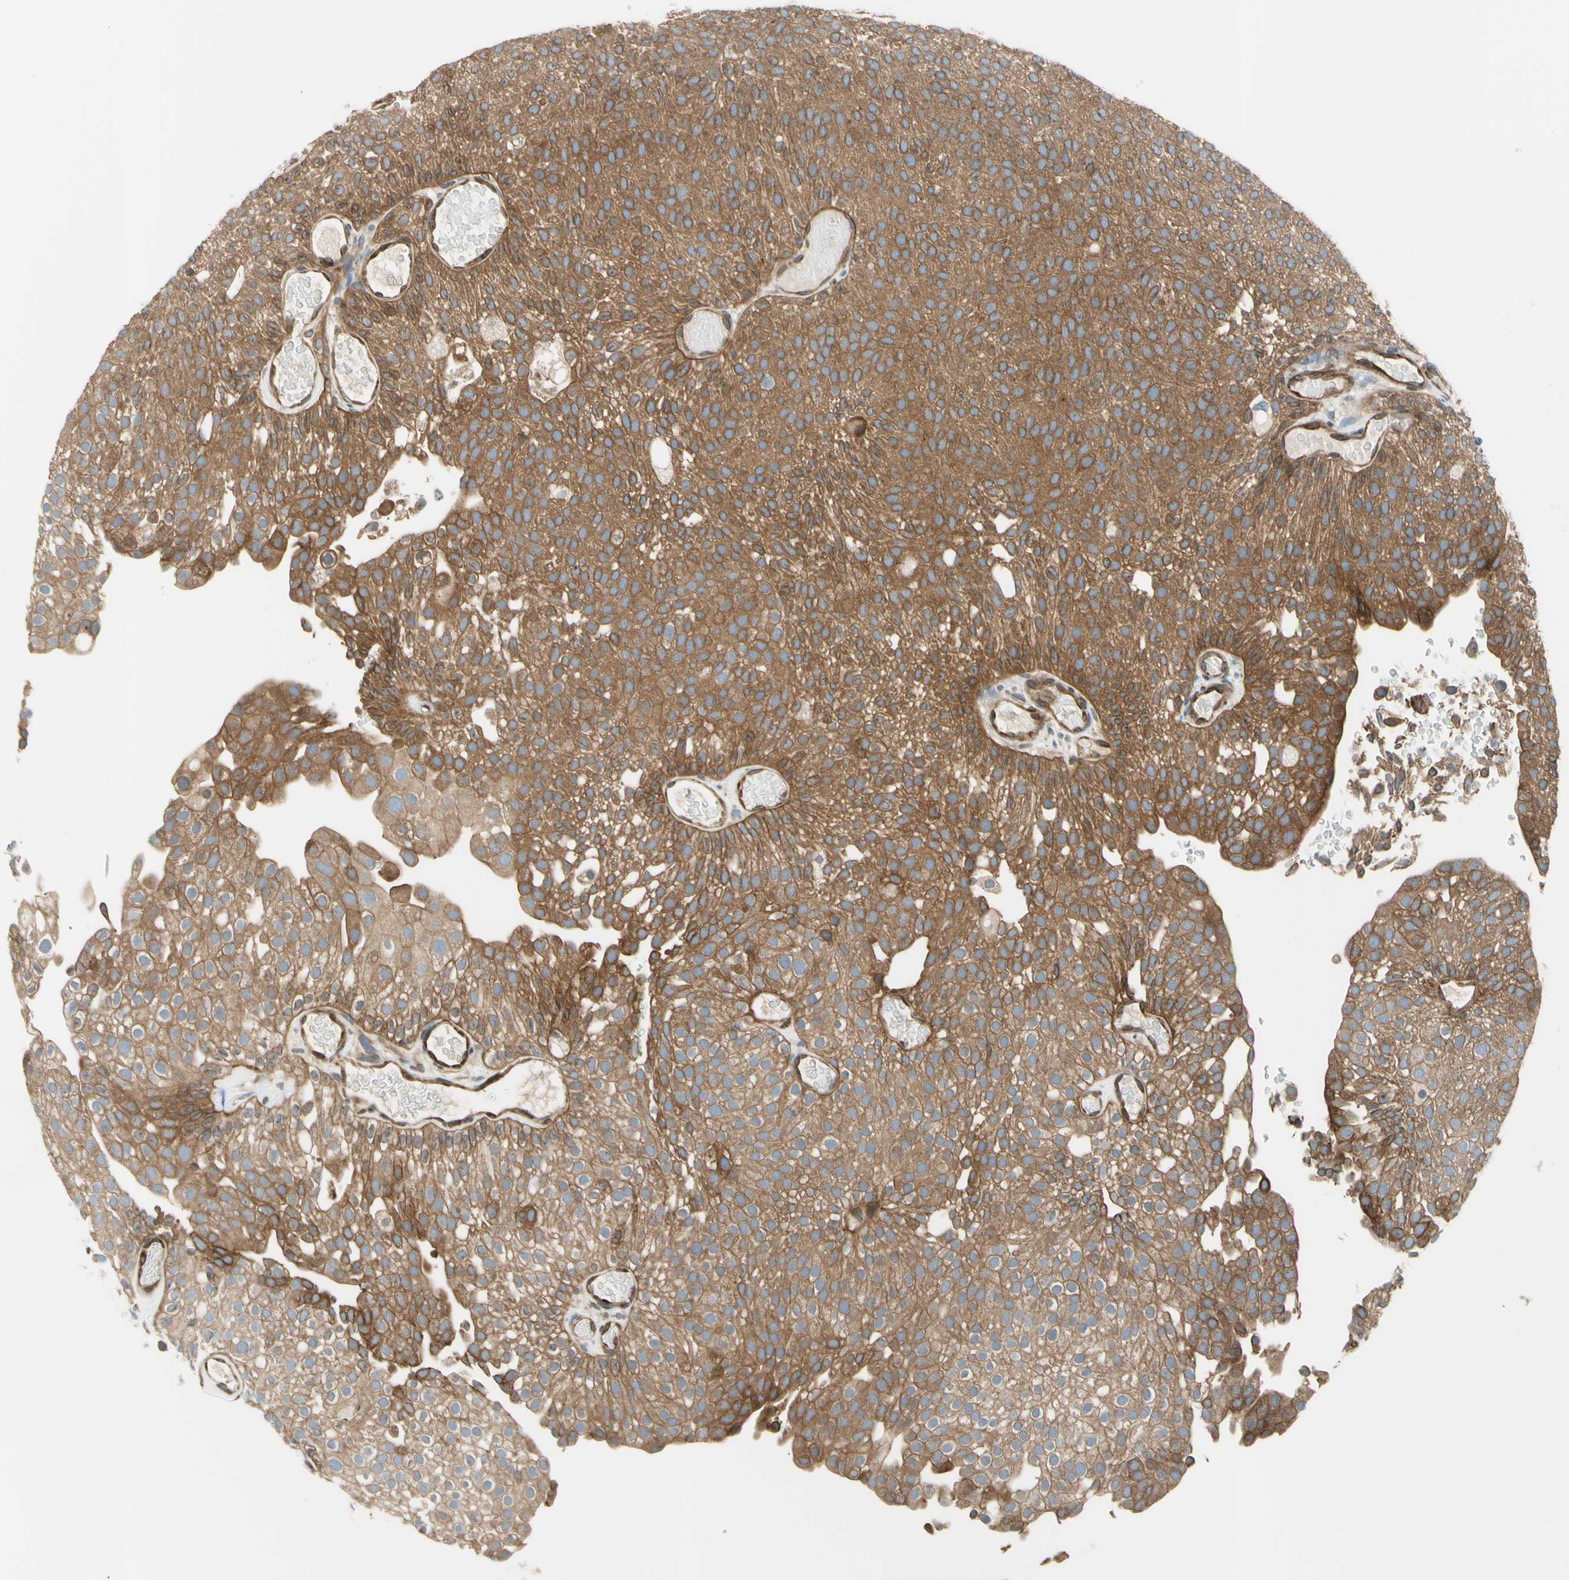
{"staining": {"intensity": "moderate", "quantity": ">75%", "location": "cytoplasmic/membranous"}, "tissue": "urothelial cancer", "cell_type": "Tumor cells", "image_type": "cancer", "snomed": [{"axis": "morphology", "description": "Urothelial carcinoma, Low grade"}, {"axis": "topography", "description": "Urinary bladder"}], "caption": "Immunohistochemical staining of urothelial cancer displays moderate cytoplasmic/membranous protein expression in approximately >75% of tumor cells.", "gene": "TRAF2", "patient": {"sex": "male", "age": 78}}